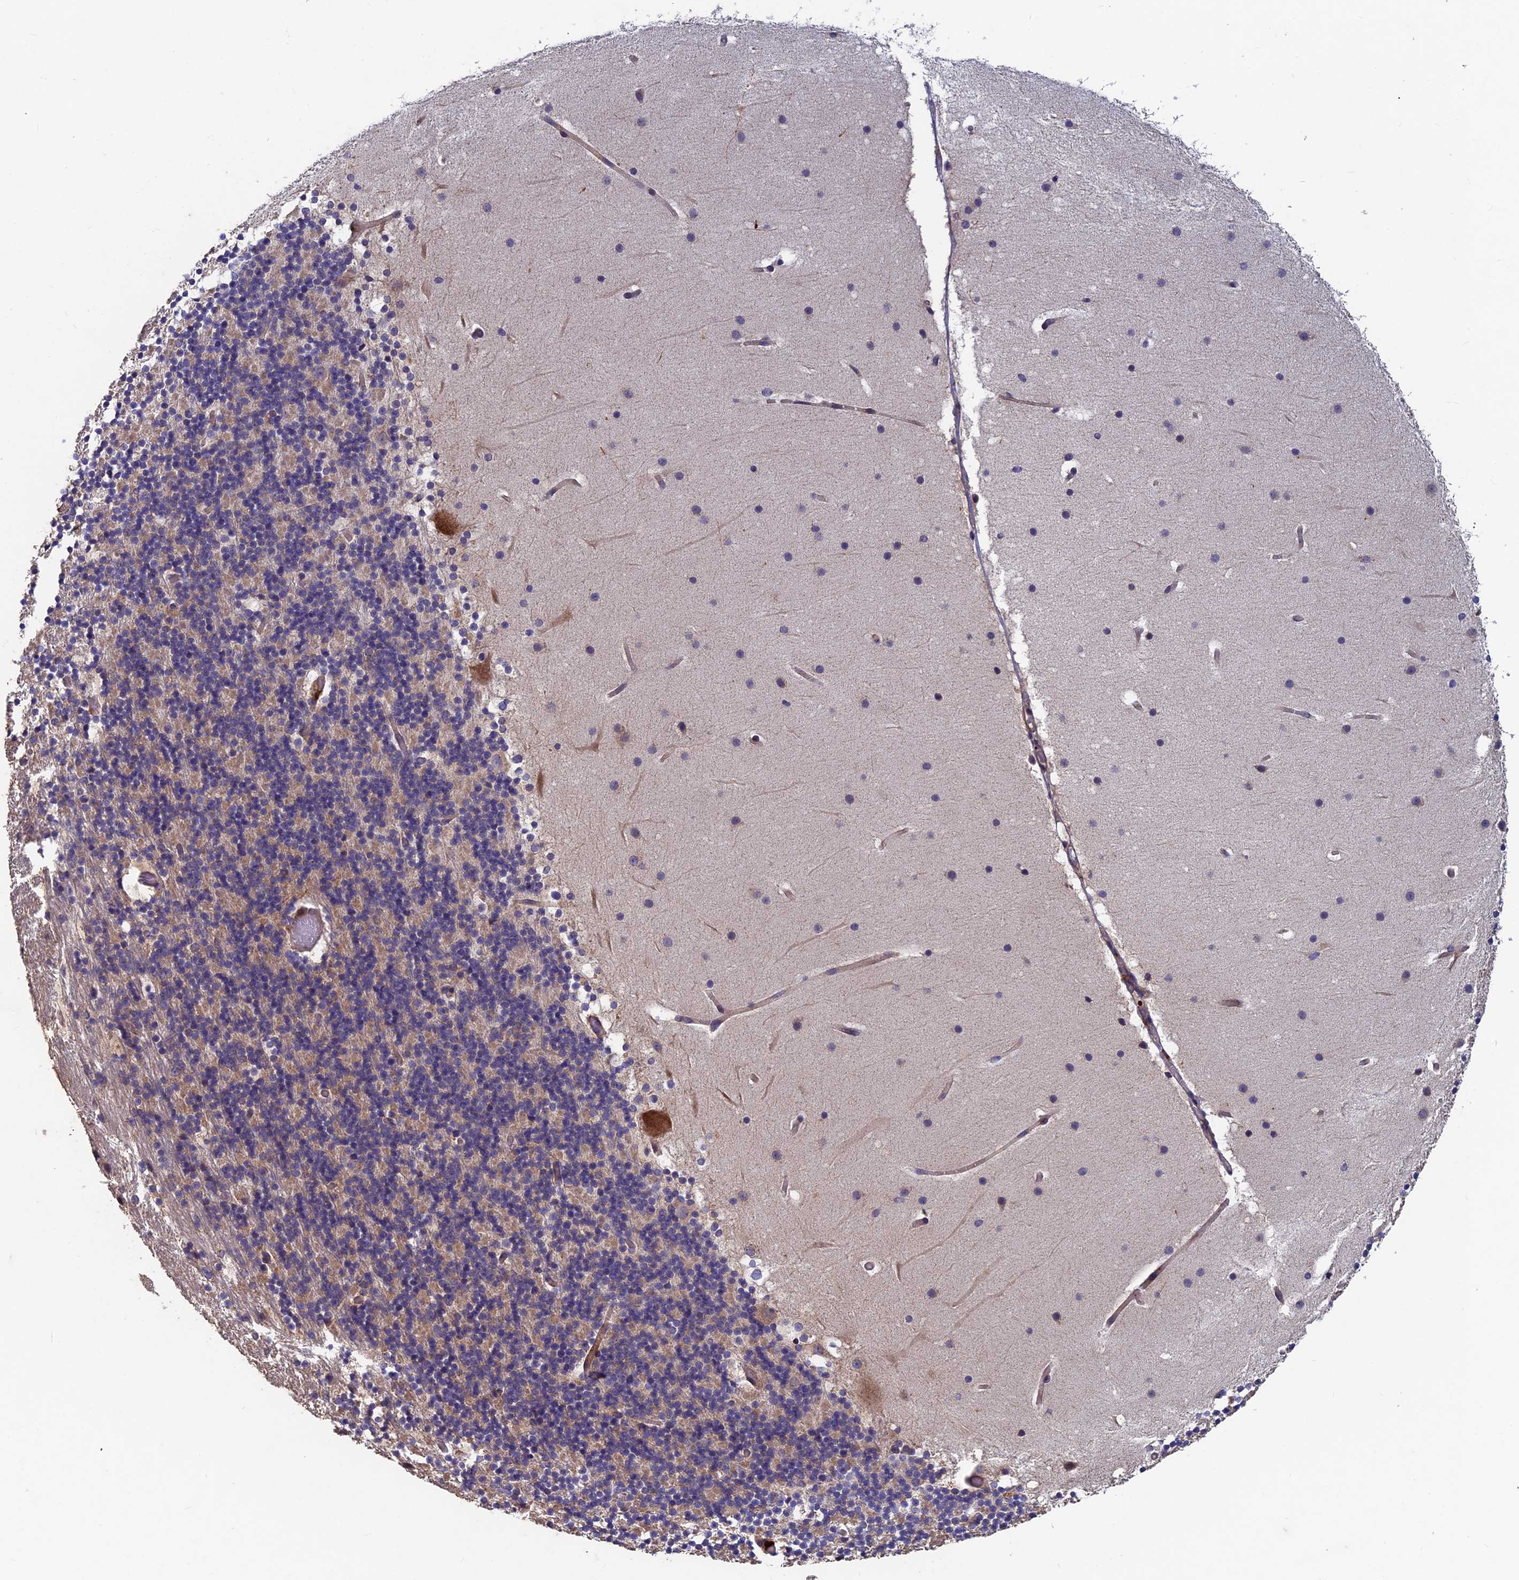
{"staining": {"intensity": "weak", "quantity": "<25%", "location": "cytoplasmic/membranous"}, "tissue": "cerebellum", "cell_type": "Cells in granular layer", "image_type": "normal", "snomed": [{"axis": "morphology", "description": "Normal tissue, NOS"}, {"axis": "topography", "description": "Cerebellum"}], "caption": "The photomicrograph demonstrates no staining of cells in granular layer in normal cerebellum.", "gene": "NCAPG", "patient": {"sex": "male", "age": 57}}